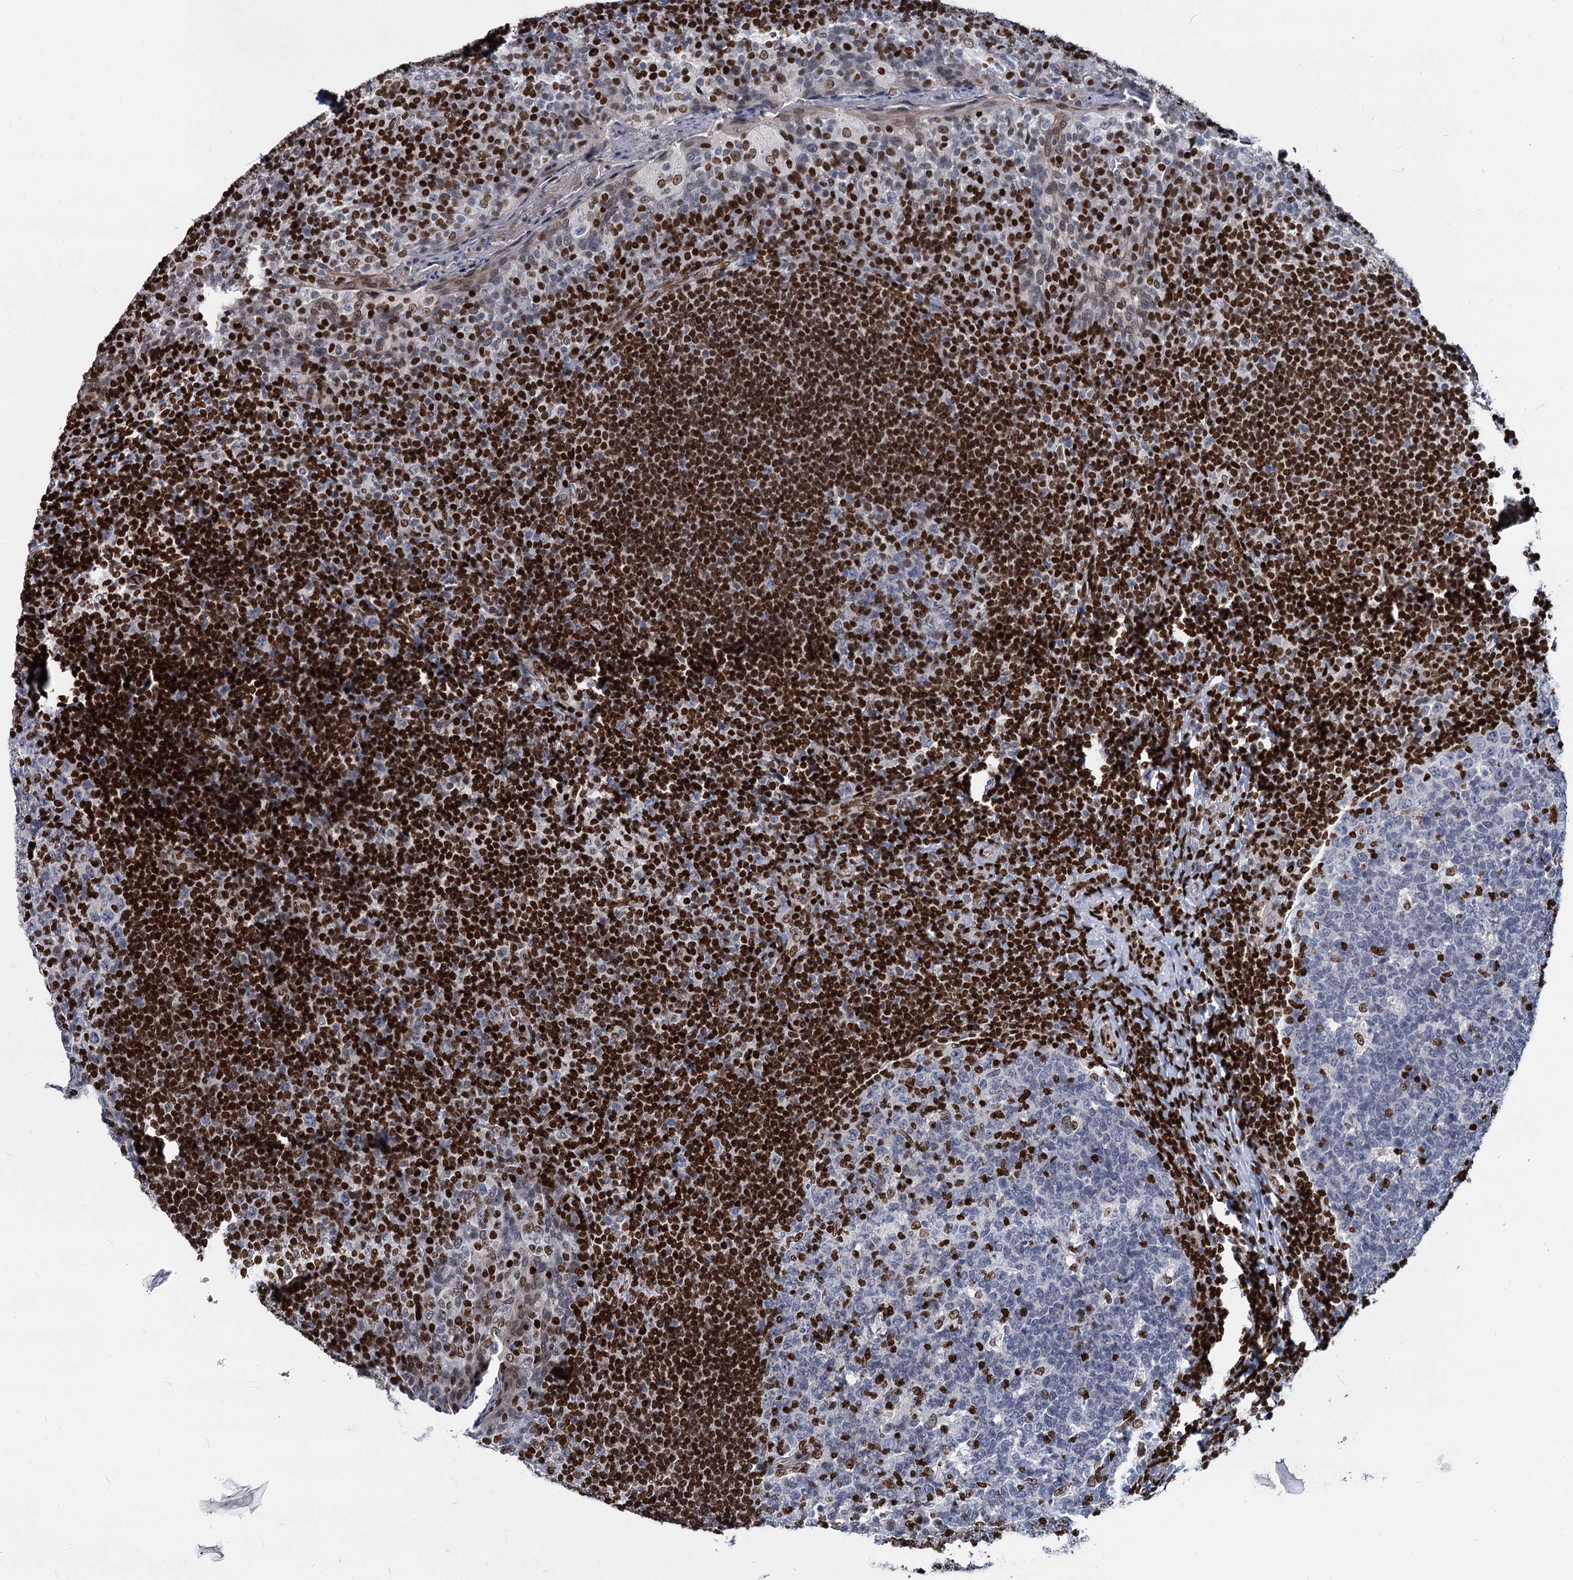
{"staining": {"intensity": "strong", "quantity": "<25%", "location": "nuclear"}, "tissue": "tonsil", "cell_type": "Germinal center cells", "image_type": "normal", "snomed": [{"axis": "morphology", "description": "Normal tissue, NOS"}, {"axis": "topography", "description": "Tonsil"}], "caption": "Germinal center cells show medium levels of strong nuclear positivity in about <25% of cells in benign human tonsil.", "gene": "MECP2", "patient": {"sex": "female", "age": 19}}